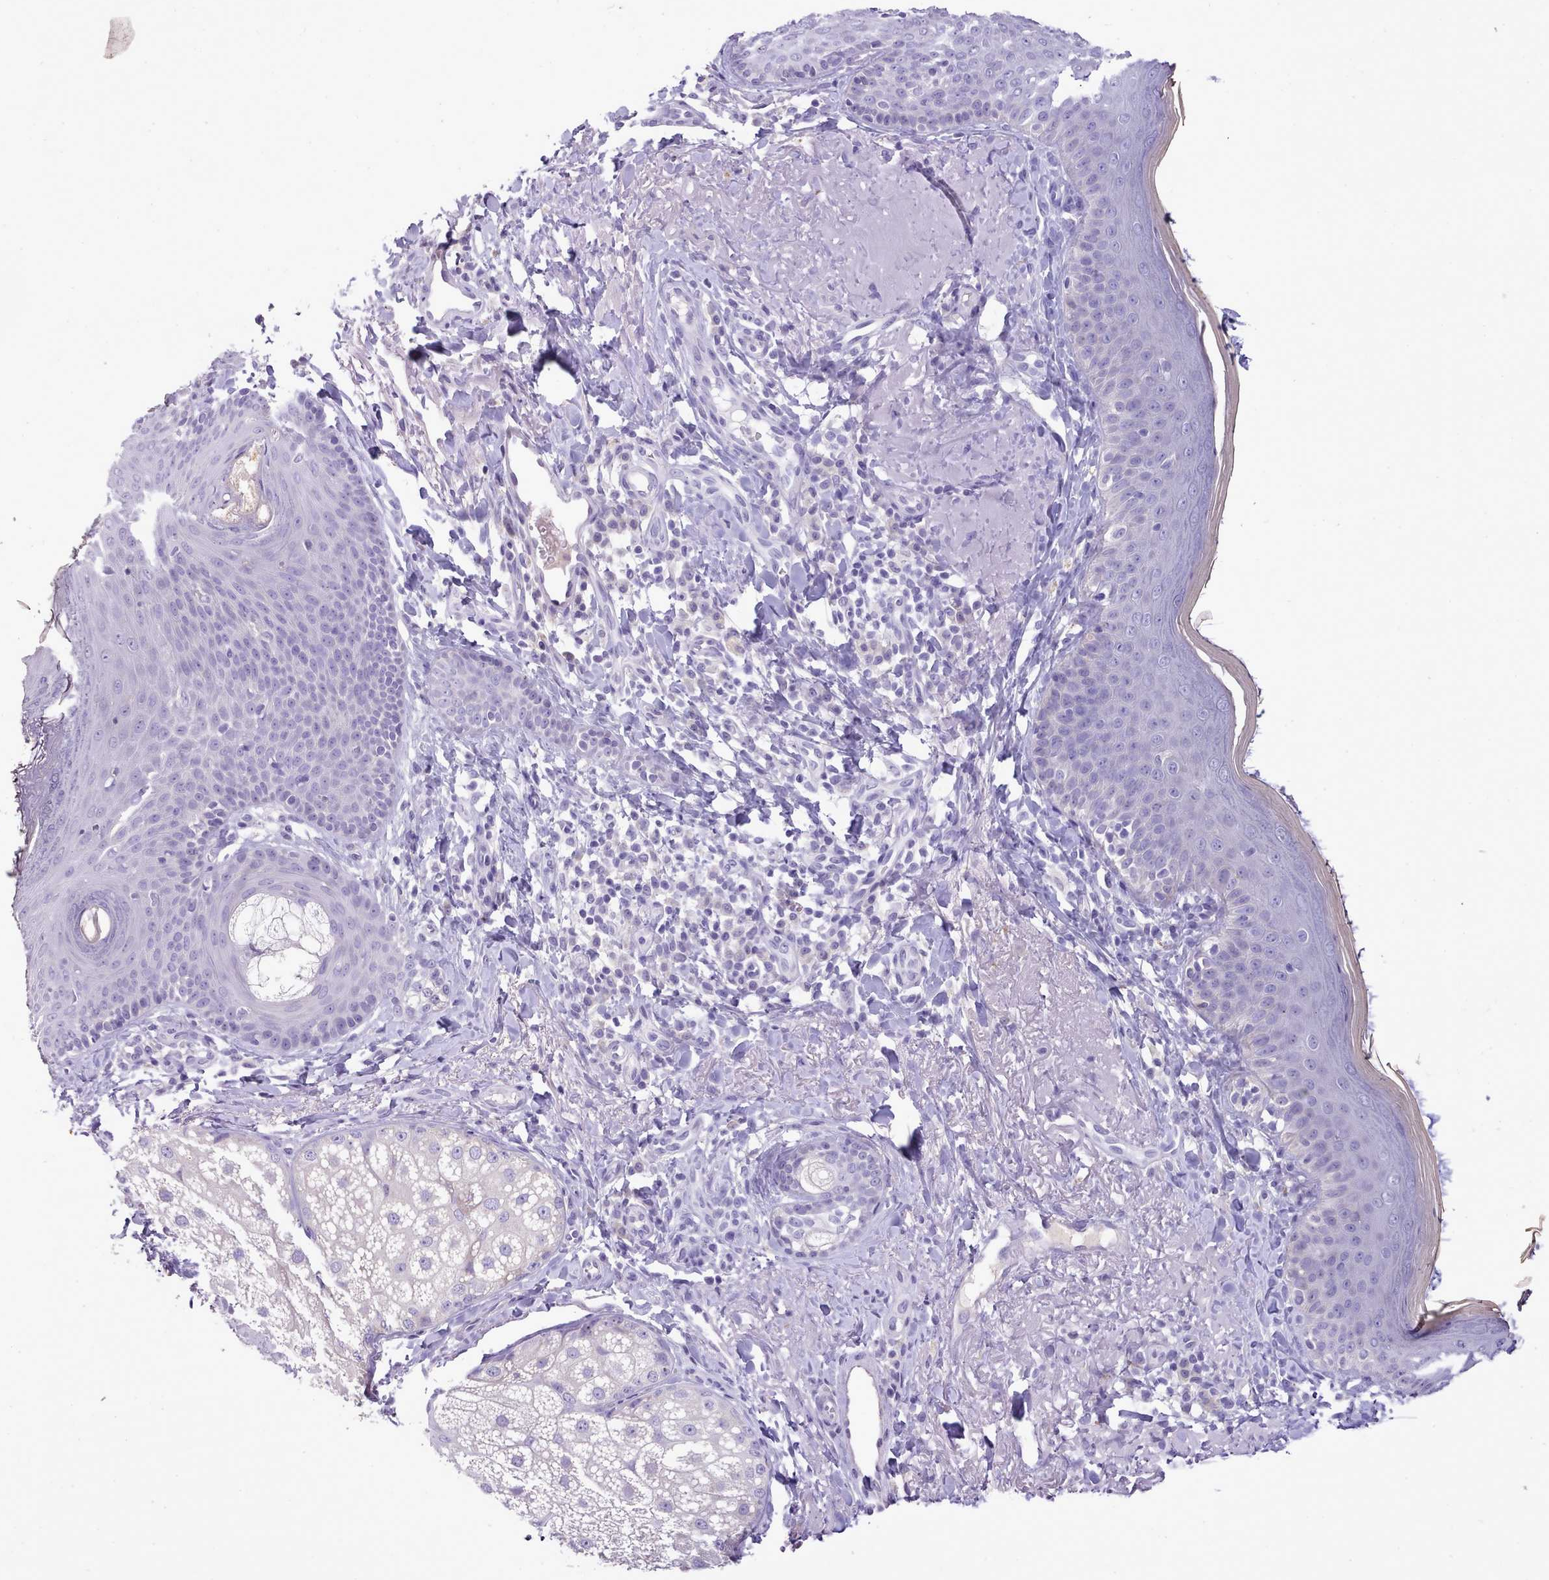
{"staining": {"intensity": "negative", "quantity": "none", "location": "none"}, "tissue": "skin", "cell_type": "Fibroblasts", "image_type": "normal", "snomed": [{"axis": "morphology", "description": "Normal tissue, NOS"}, {"axis": "topography", "description": "Skin"}], "caption": "The photomicrograph shows no staining of fibroblasts in normal skin.", "gene": "FAM83E", "patient": {"sex": "male", "age": 57}}